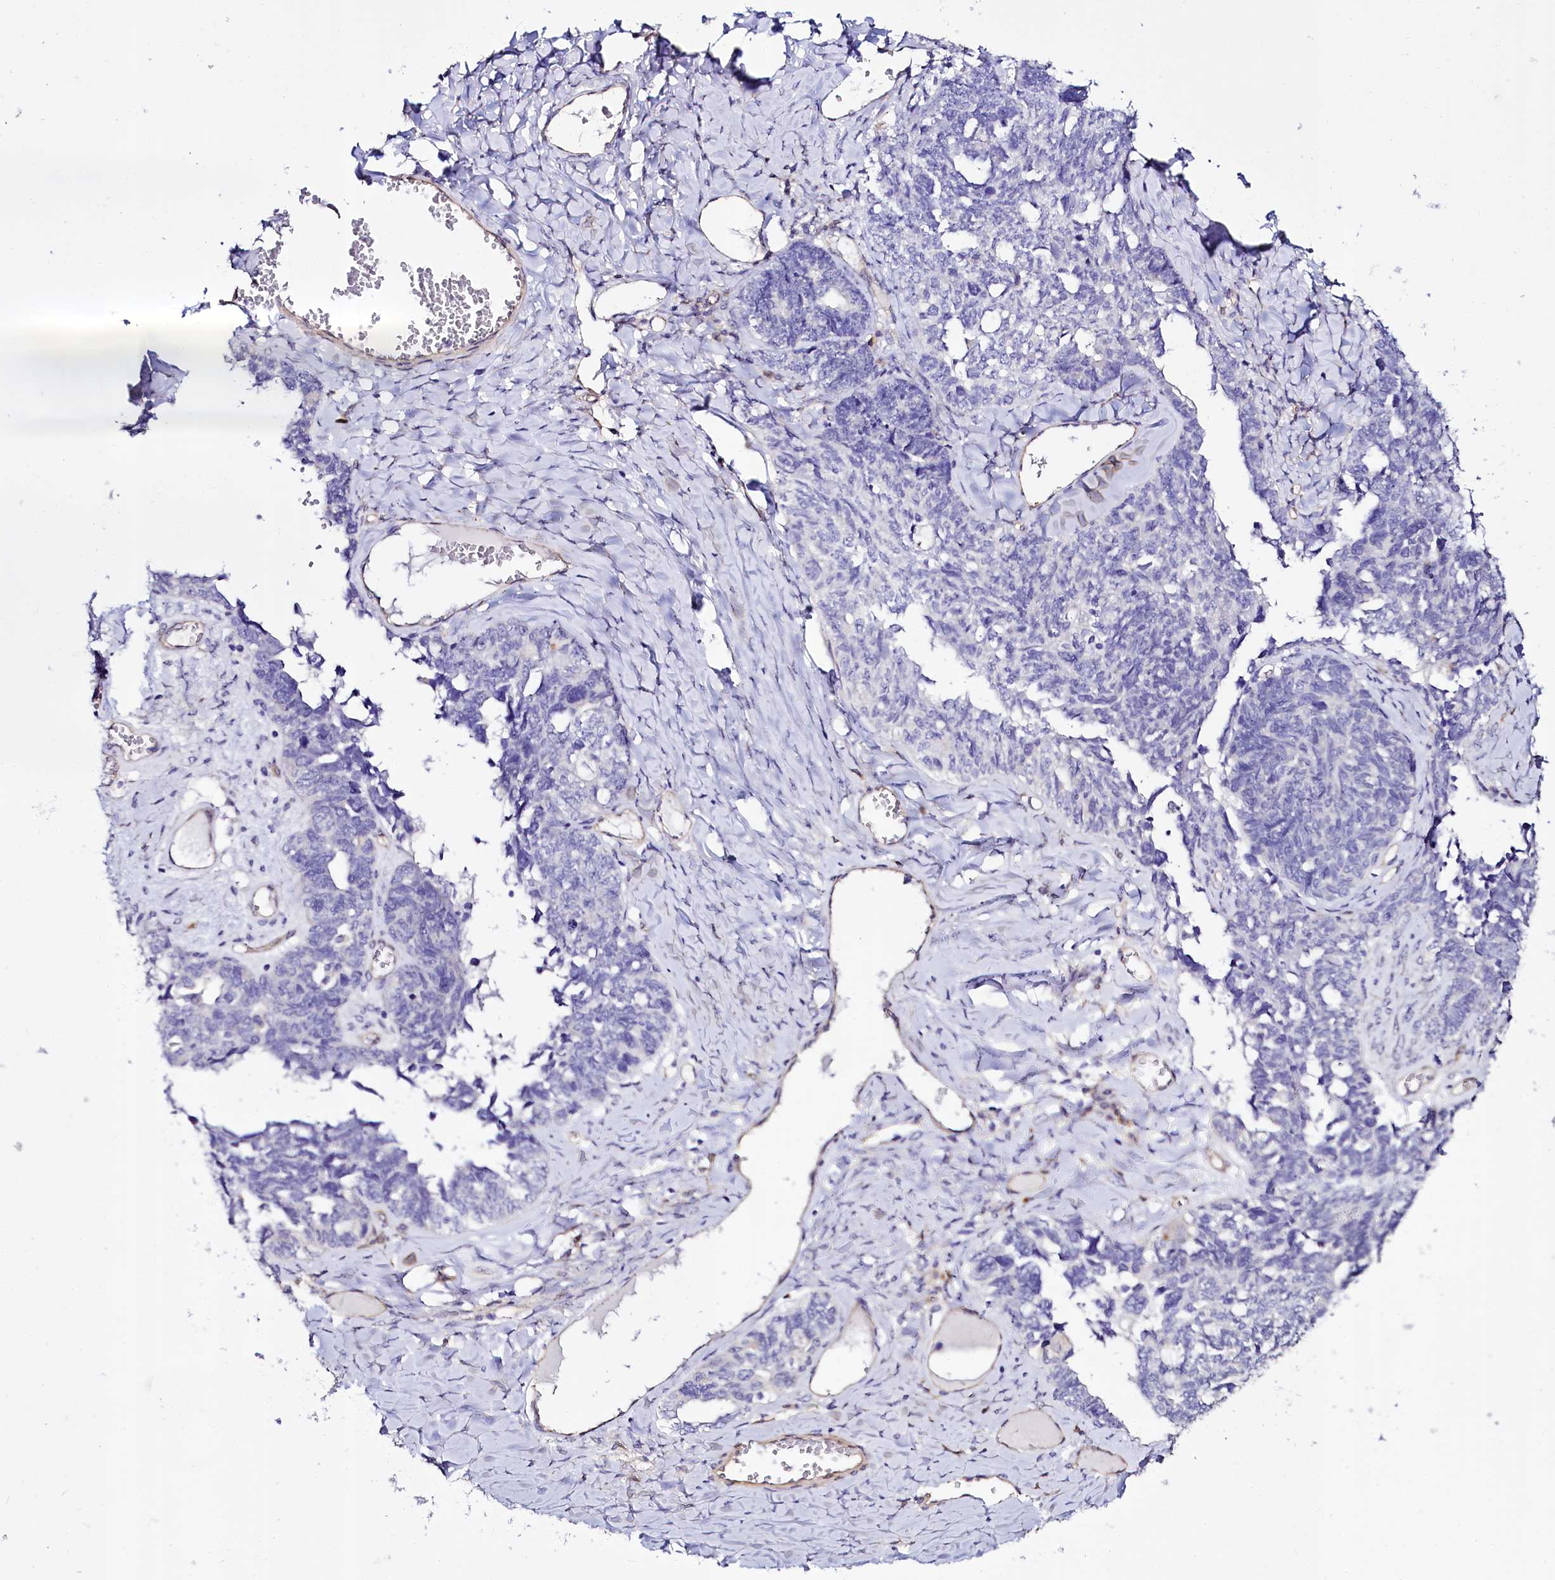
{"staining": {"intensity": "negative", "quantity": "none", "location": "none"}, "tissue": "ovarian cancer", "cell_type": "Tumor cells", "image_type": "cancer", "snomed": [{"axis": "morphology", "description": "Cystadenocarcinoma, serous, NOS"}, {"axis": "topography", "description": "Ovary"}], "caption": "A high-resolution histopathology image shows immunohistochemistry (IHC) staining of ovarian cancer, which exhibits no significant staining in tumor cells. (Stains: DAB immunohistochemistry (IHC) with hematoxylin counter stain, Microscopy: brightfield microscopy at high magnification).", "gene": "STXBP1", "patient": {"sex": "female", "age": 79}}